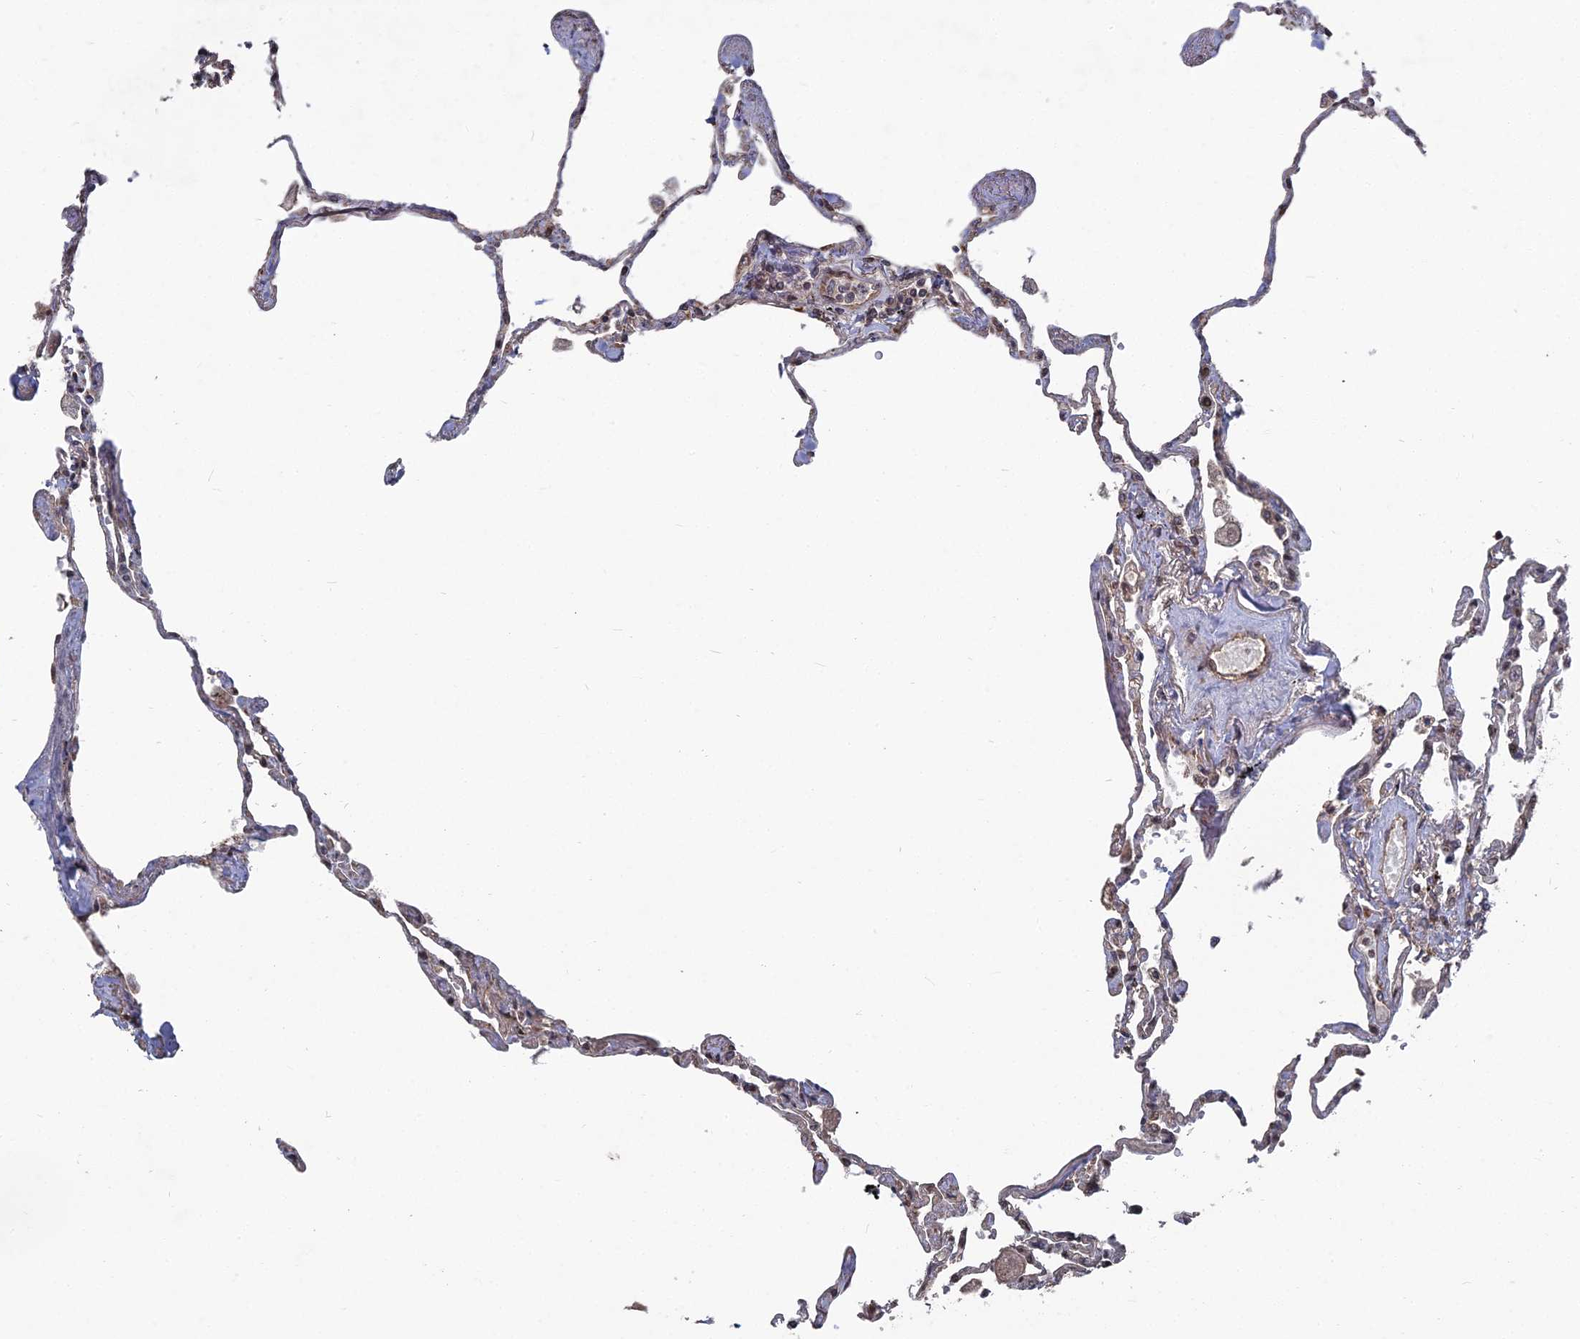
{"staining": {"intensity": "moderate", "quantity": "<25%", "location": "nuclear"}, "tissue": "lung", "cell_type": "Alveolar cells", "image_type": "normal", "snomed": [{"axis": "morphology", "description": "Normal tissue, NOS"}, {"axis": "topography", "description": "Lung"}], "caption": "Immunohistochemical staining of unremarkable lung shows low levels of moderate nuclear expression in approximately <25% of alveolar cells. Nuclei are stained in blue.", "gene": "CCNP", "patient": {"sex": "female", "age": 67}}